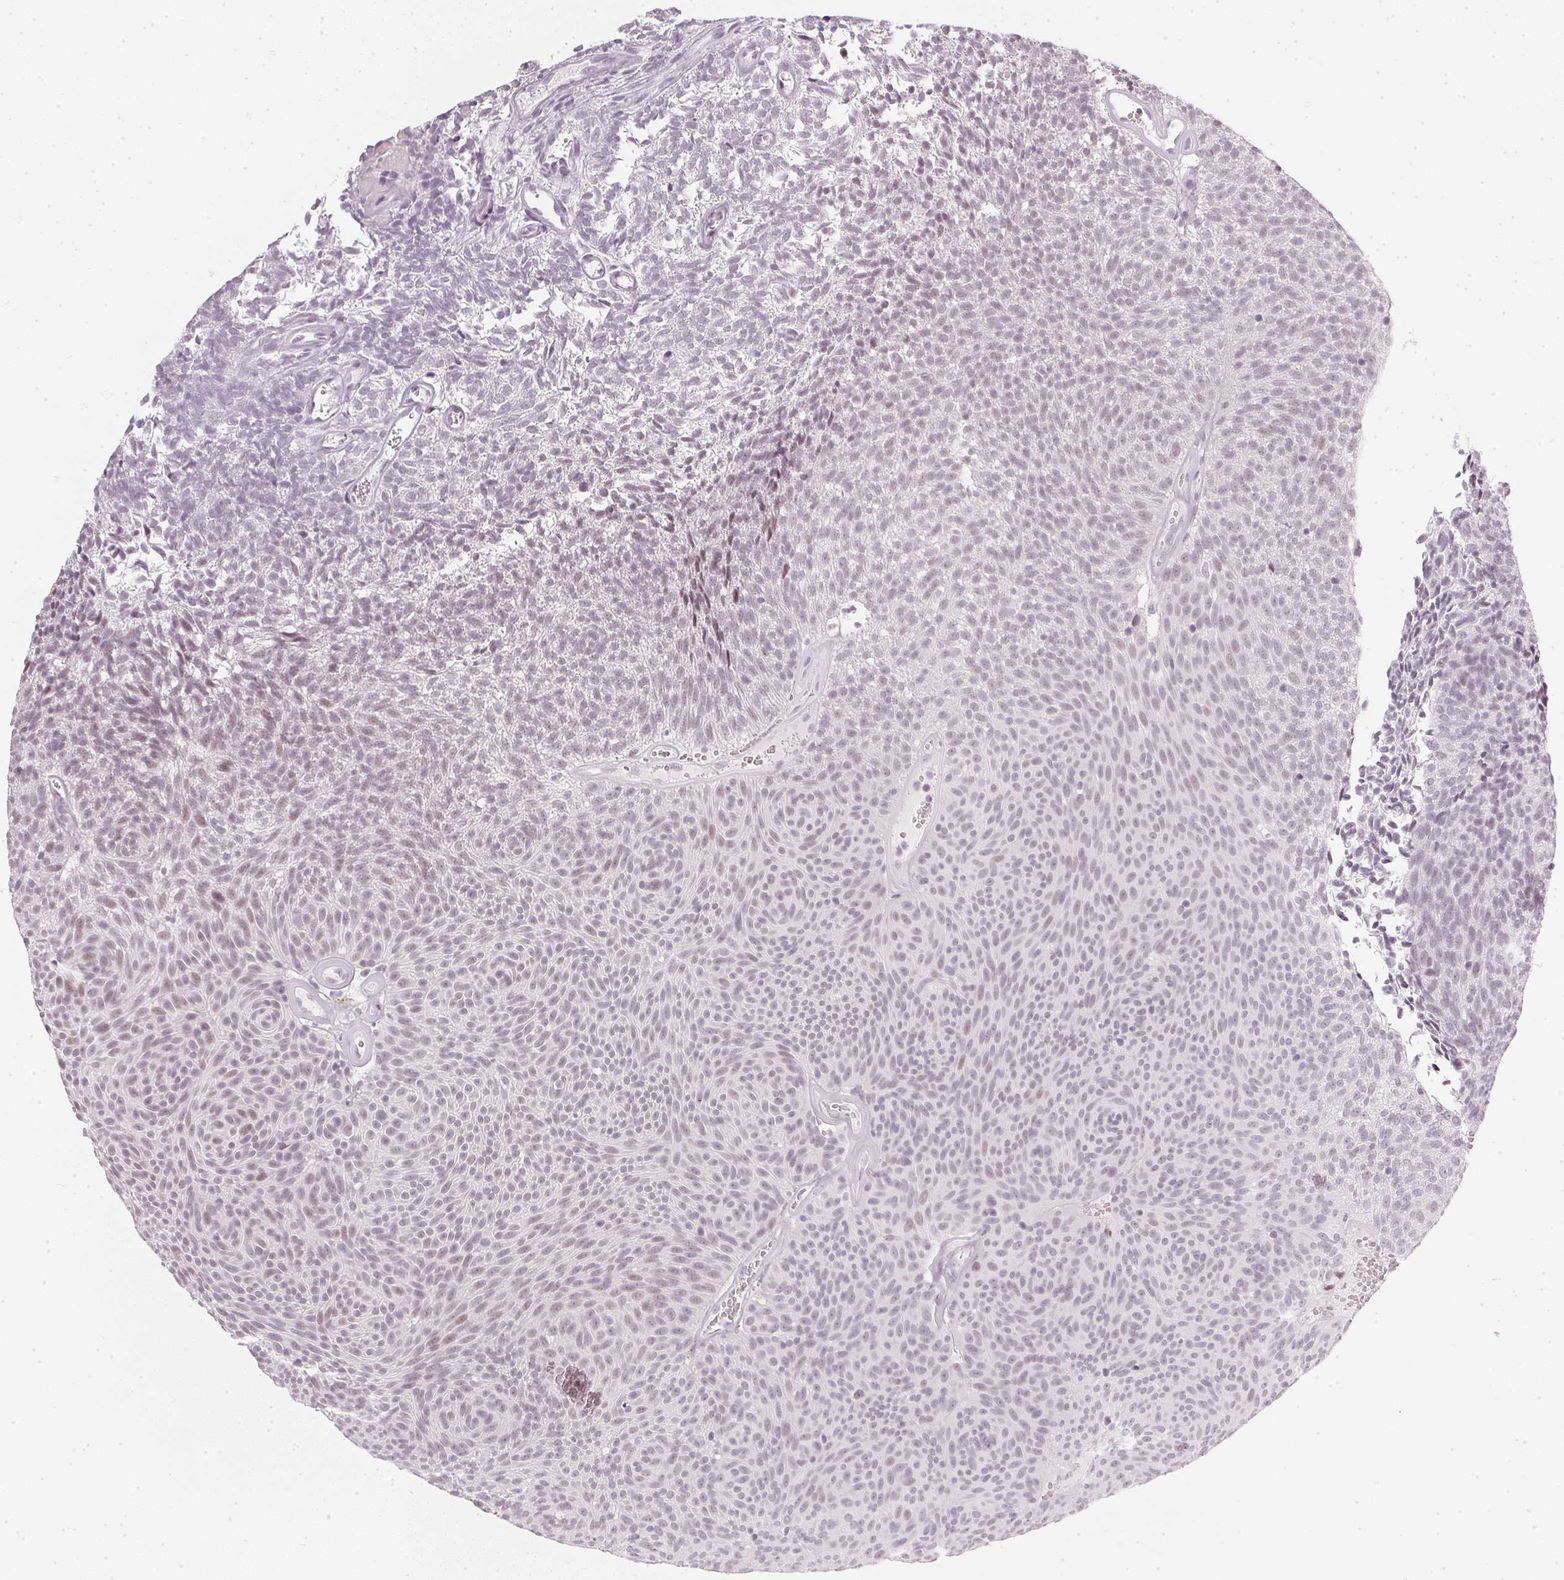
{"staining": {"intensity": "weak", "quantity": "<25%", "location": "nuclear"}, "tissue": "urothelial cancer", "cell_type": "Tumor cells", "image_type": "cancer", "snomed": [{"axis": "morphology", "description": "Urothelial carcinoma, Low grade"}, {"axis": "topography", "description": "Urinary bladder"}], "caption": "A photomicrograph of urothelial carcinoma (low-grade) stained for a protein reveals no brown staining in tumor cells.", "gene": "DNAJC6", "patient": {"sex": "male", "age": 77}}